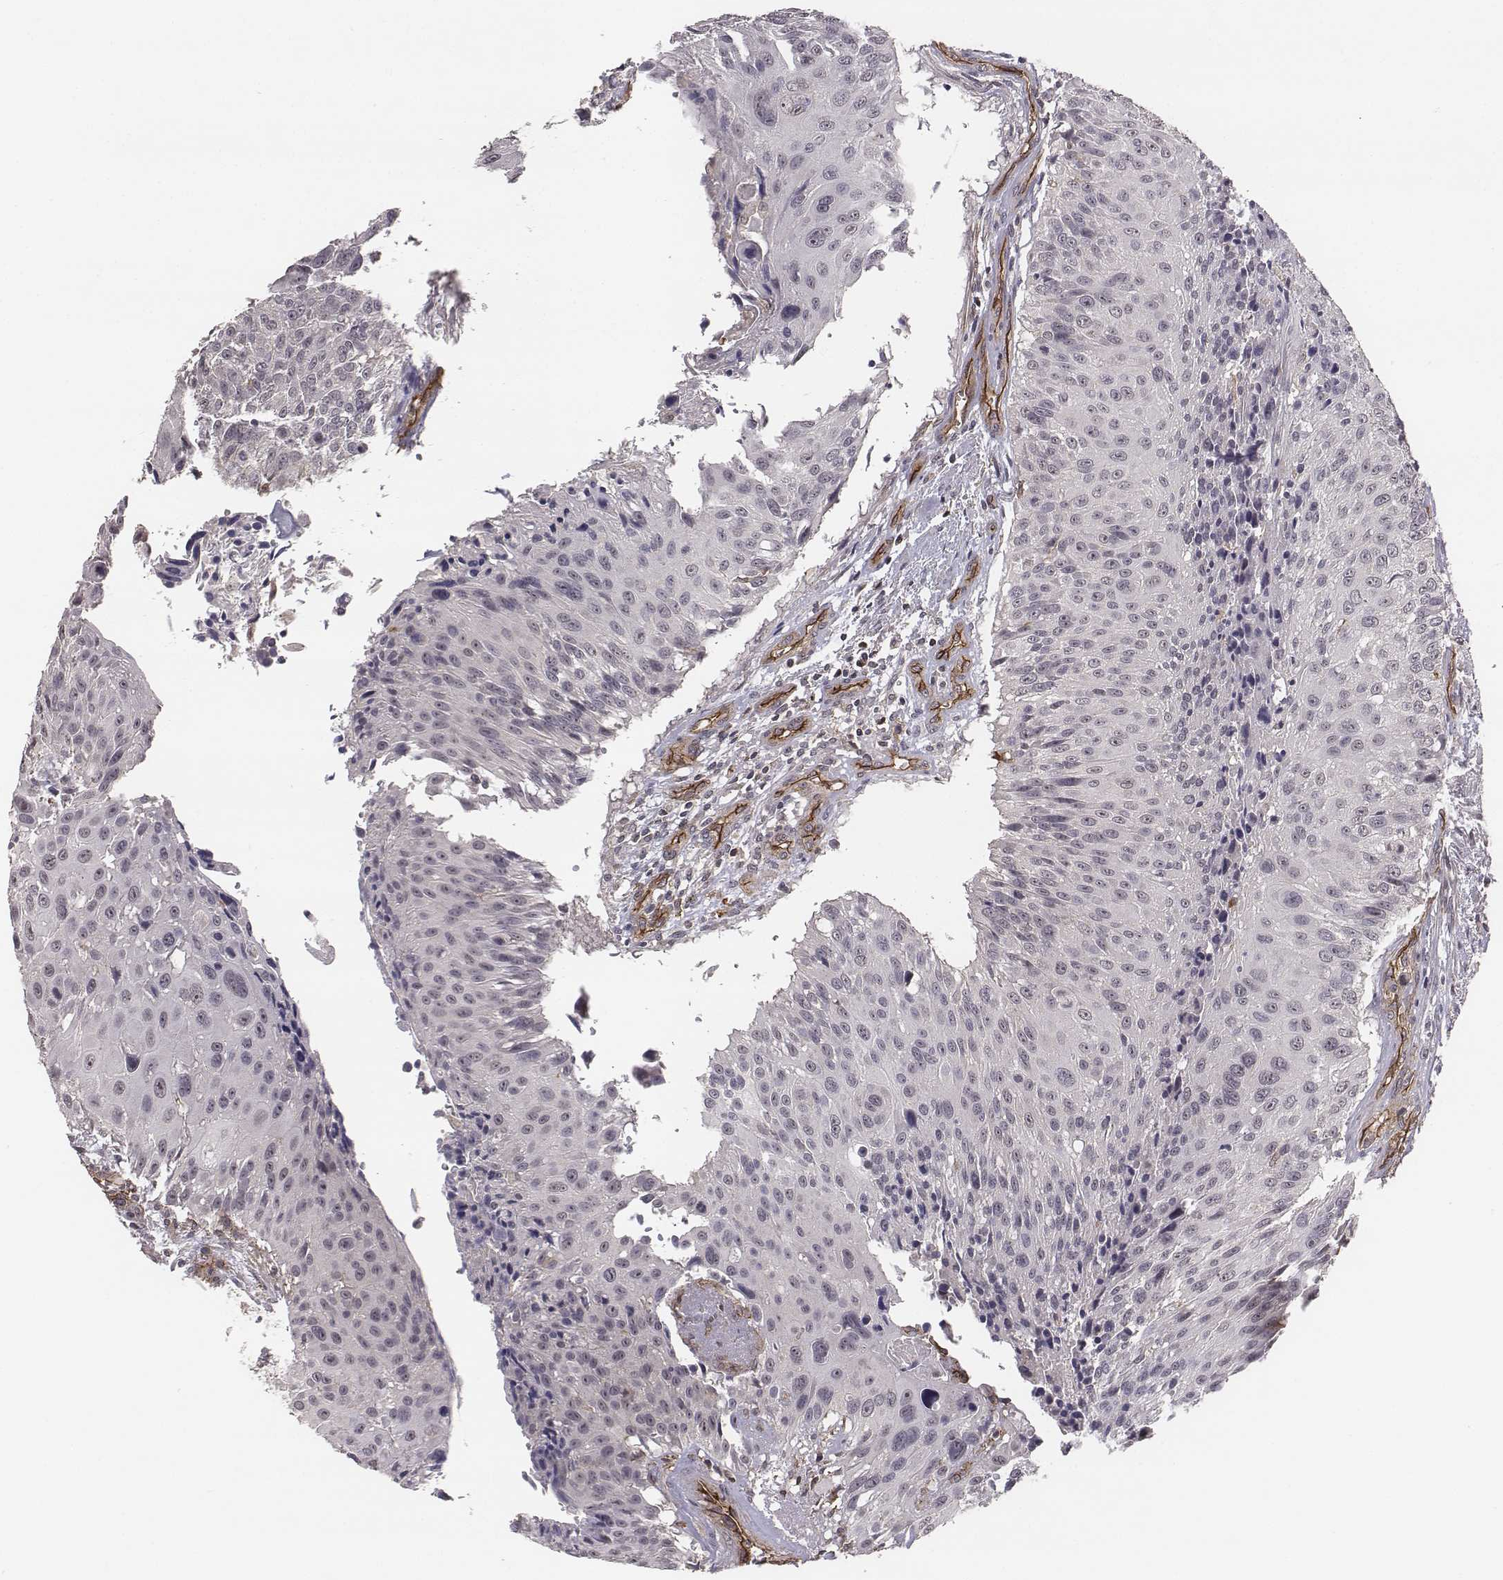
{"staining": {"intensity": "negative", "quantity": "none", "location": "none"}, "tissue": "urothelial cancer", "cell_type": "Tumor cells", "image_type": "cancer", "snomed": [{"axis": "morphology", "description": "Urothelial carcinoma, NOS"}, {"axis": "topography", "description": "Urinary bladder"}], "caption": "Tumor cells show no significant protein positivity in transitional cell carcinoma.", "gene": "PTPRG", "patient": {"sex": "male", "age": 55}}